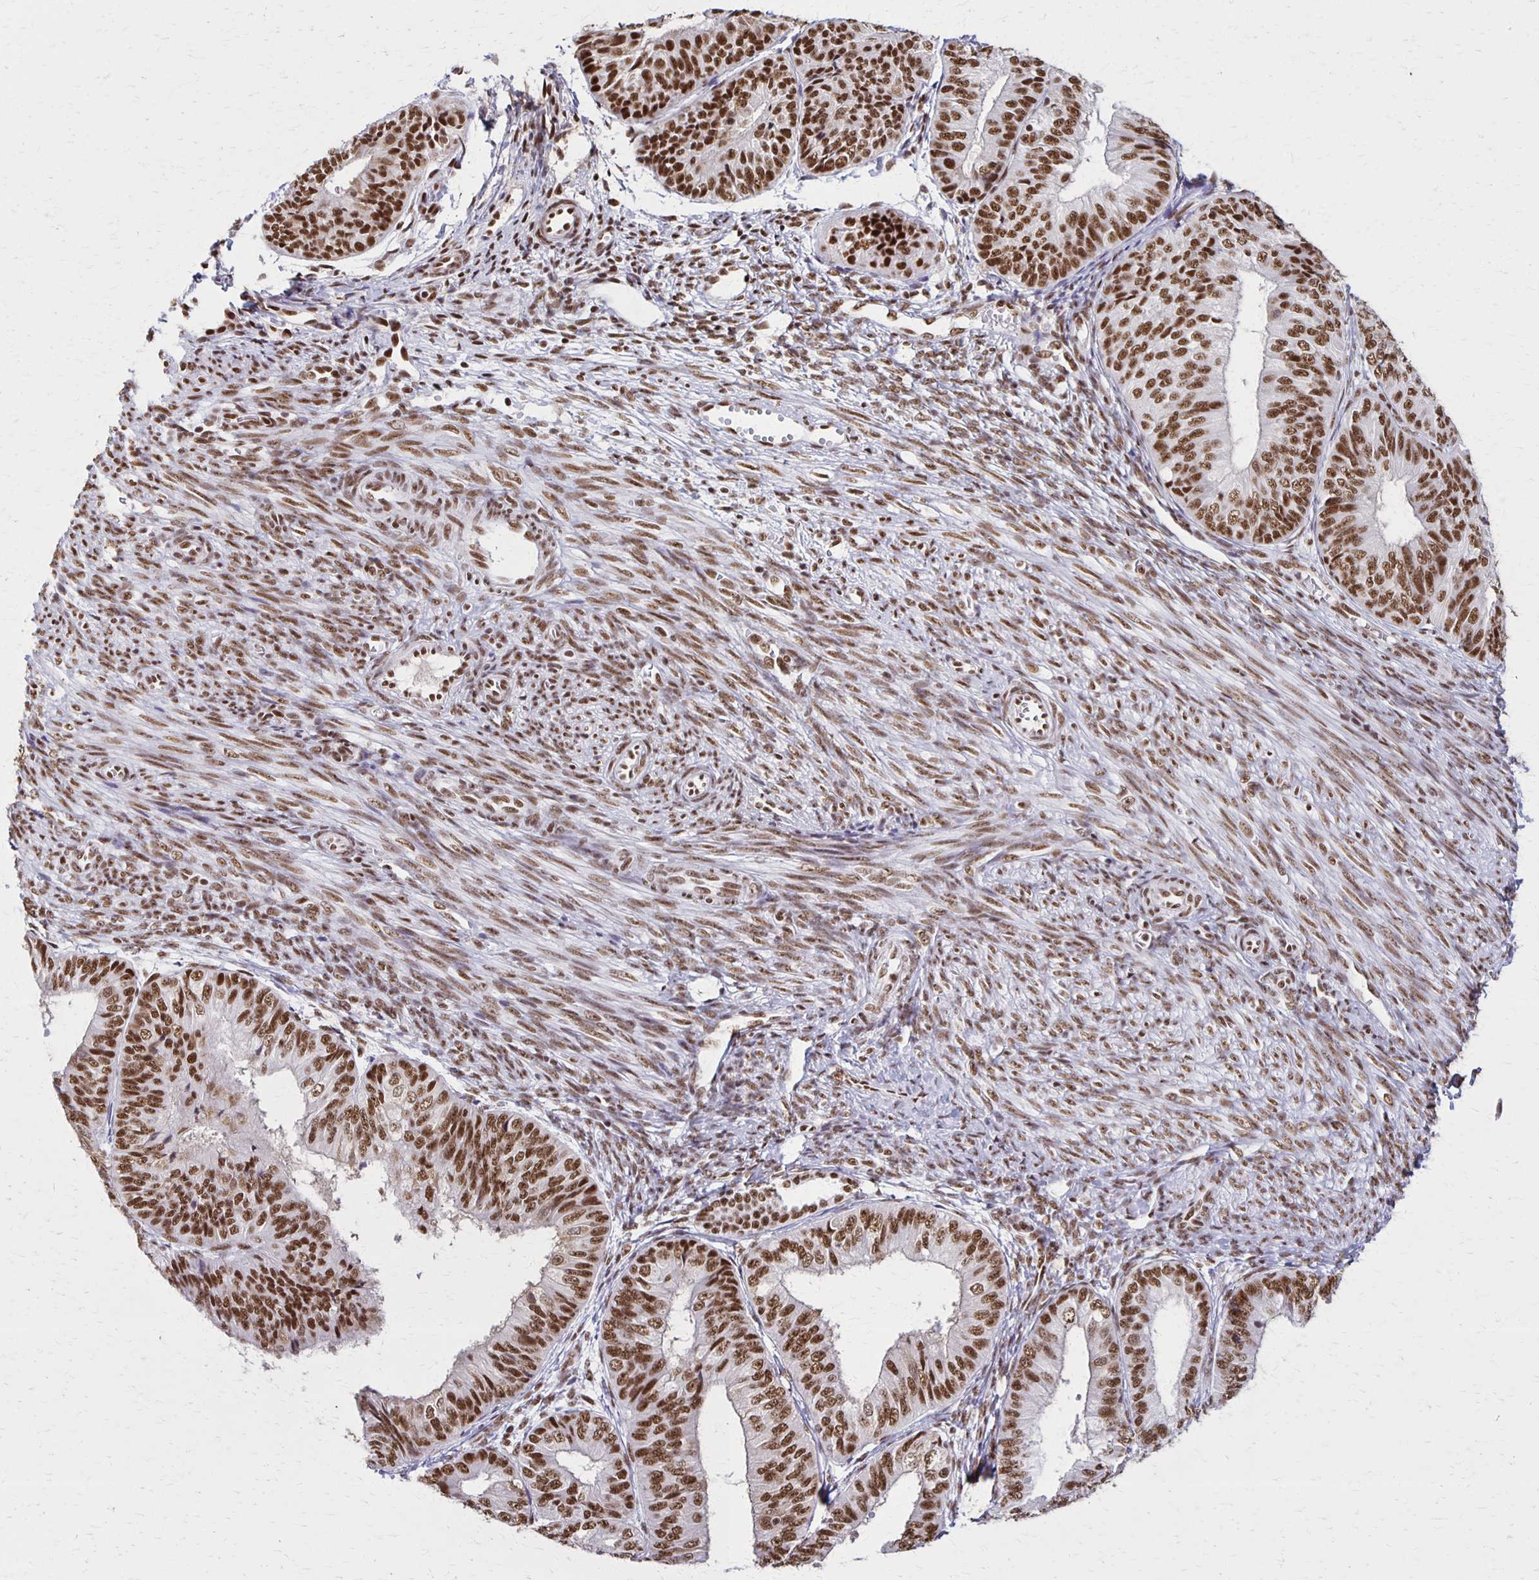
{"staining": {"intensity": "strong", "quantity": ">75%", "location": "nuclear"}, "tissue": "endometrial cancer", "cell_type": "Tumor cells", "image_type": "cancer", "snomed": [{"axis": "morphology", "description": "Adenocarcinoma, NOS"}, {"axis": "topography", "description": "Endometrium"}], "caption": "There is high levels of strong nuclear staining in tumor cells of endometrial cancer, as demonstrated by immunohistochemical staining (brown color).", "gene": "XRCC6", "patient": {"sex": "female", "age": 58}}